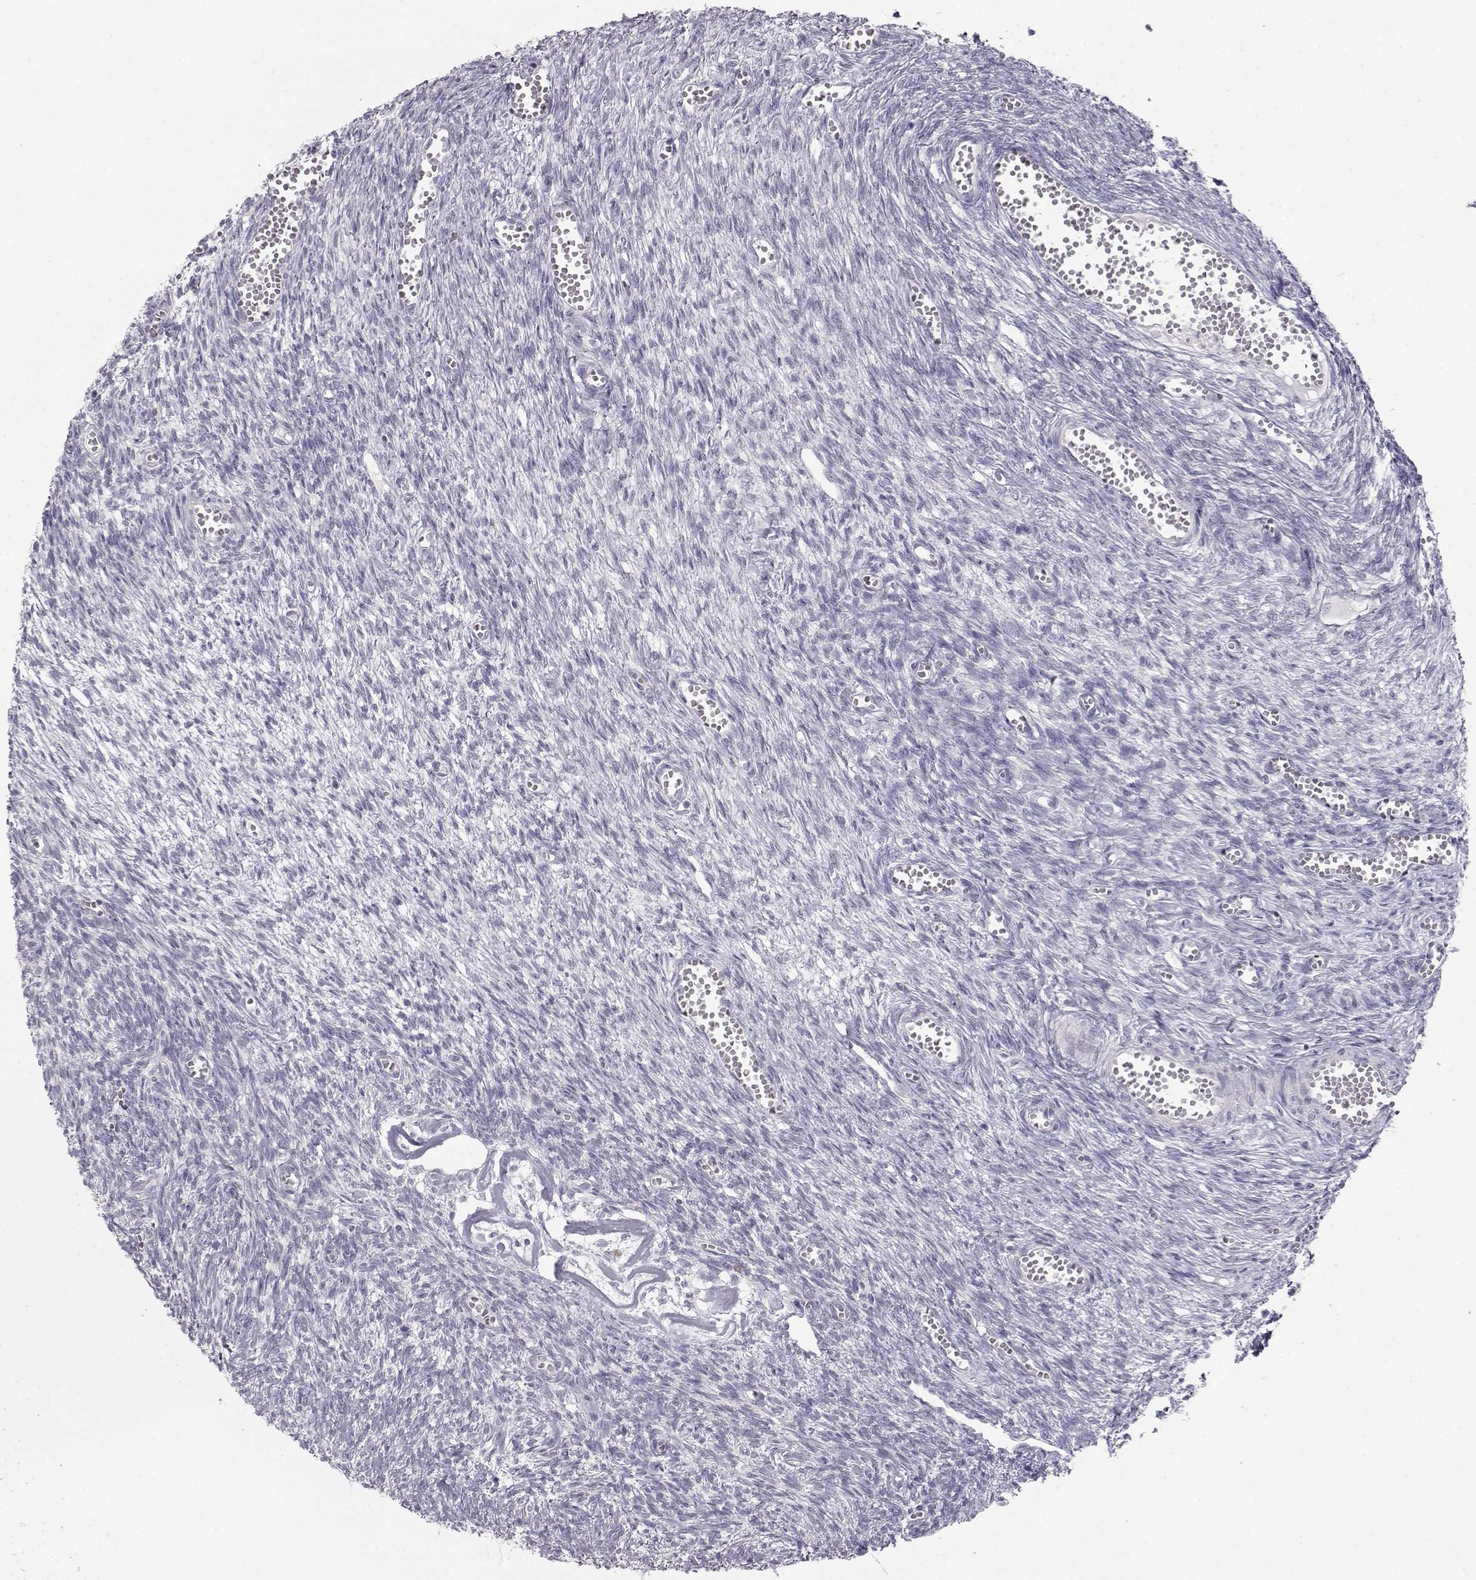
{"staining": {"intensity": "weak", "quantity": ">75%", "location": "cytoplasmic/membranous"}, "tissue": "ovary", "cell_type": "Follicle cells", "image_type": "normal", "snomed": [{"axis": "morphology", "description": "Normal tissue, NOS"}, {"axis": "topography", "description": "Ovary"}], "caption": "A histopathology image showing weak cytoplasmic/membranous expression in about >75% of follicle cells in unremarkable ovary, as visualized by brown immunohistochemical staining.", "gene": "MYCBPAP", "patient": {"sex": "female", "age": 43}}